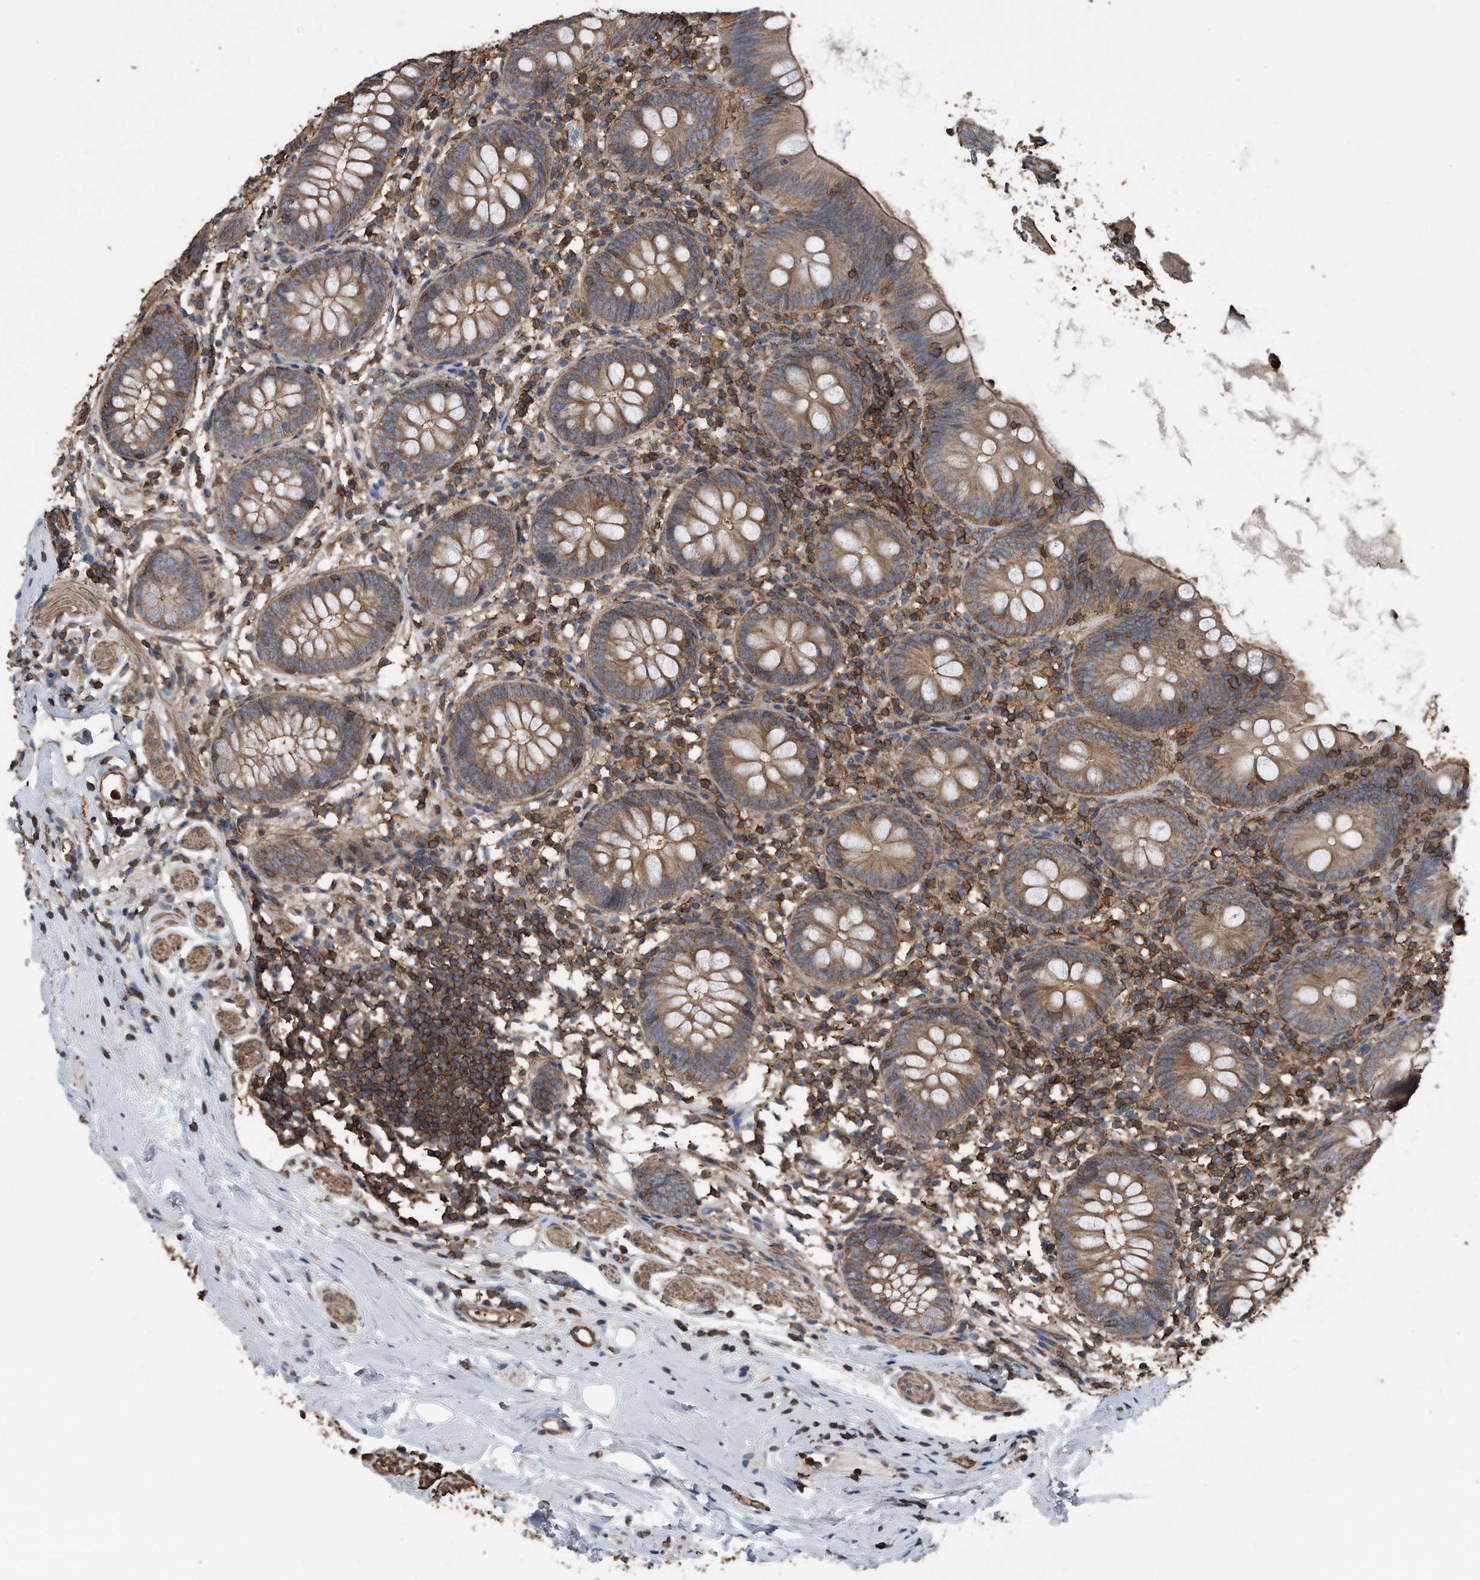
{"staining": {"intensity": "moderate", "quantity": ">75%", "location": "cytoplasmic/membranous"}, "tissue": "appendix", "cell_type": "Glandular cells", "image_type": "normal", "snomed": [{"axis": "morphology", "description": "Normal tissue, NOS"}, {"axis": "topography", "description": "Appendix"}], "caption": "Glandular cells display medium levels of moderate cytoplasmic/membranous expression in approximately >75% of cells in benign appendix.", "gene": "RSPO3", "patient": {"sex": "female", "age": 62}}